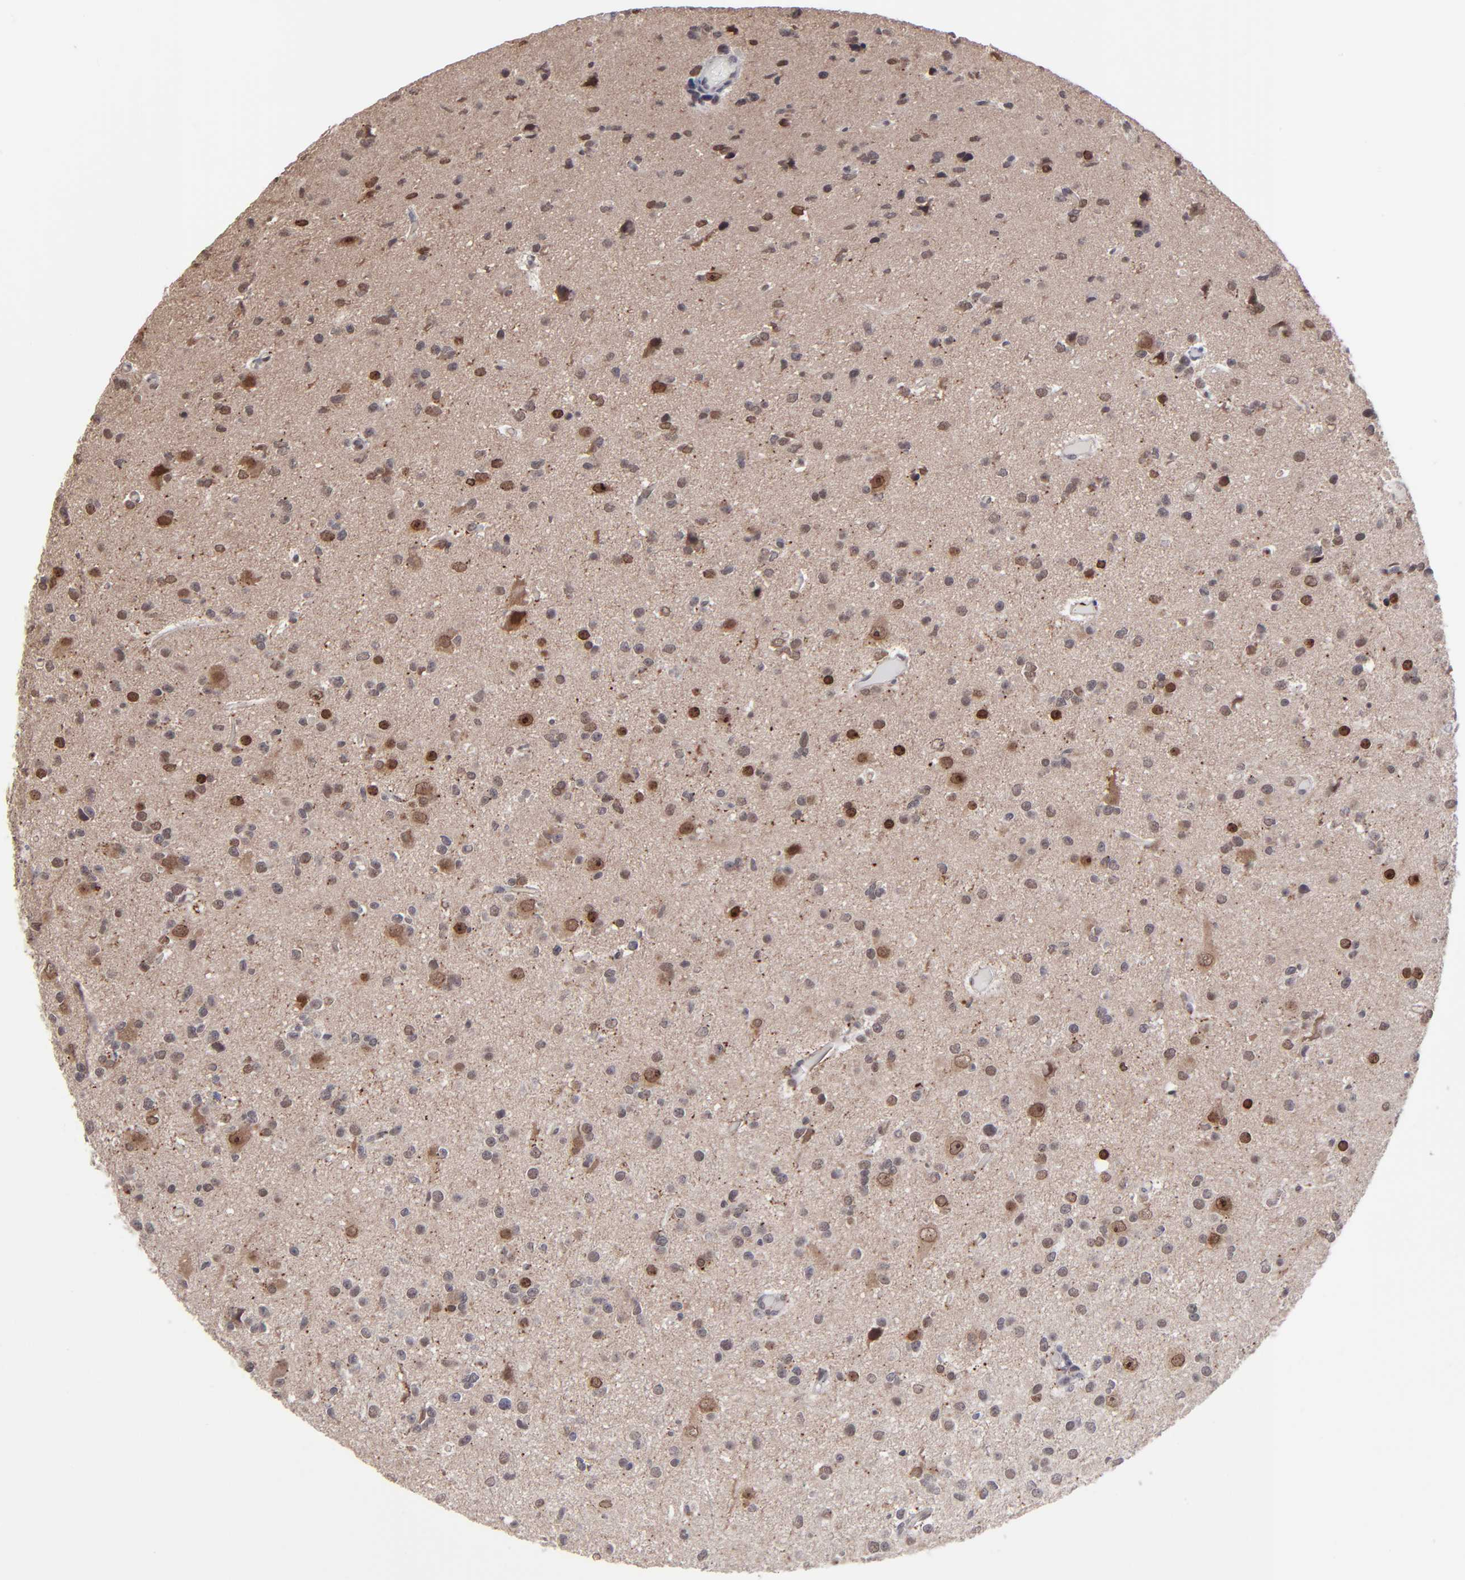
{"staining": {"intensity": "moderate", "quantity": "<25%", "location": "cytoplasmic/membranous,nuclear"}, "tissue": "glioma", "cell_type": "Tumor cells", "image_type": "cancer", "snomed": [{"axis": "morphology", "description": "Glioma, malignant, Low grade"}, {"axis": "topography", "description": "Brain"}], "caption": "Moderate cytoplasmic/membranous and nuclear expression for a protein is appreciated in about <25% of tumor cells of malignant glioma (low-grade) using immunohistochemistry.", "gene": "ZNF419", "patient": {"sex": "male", "age": 42}}